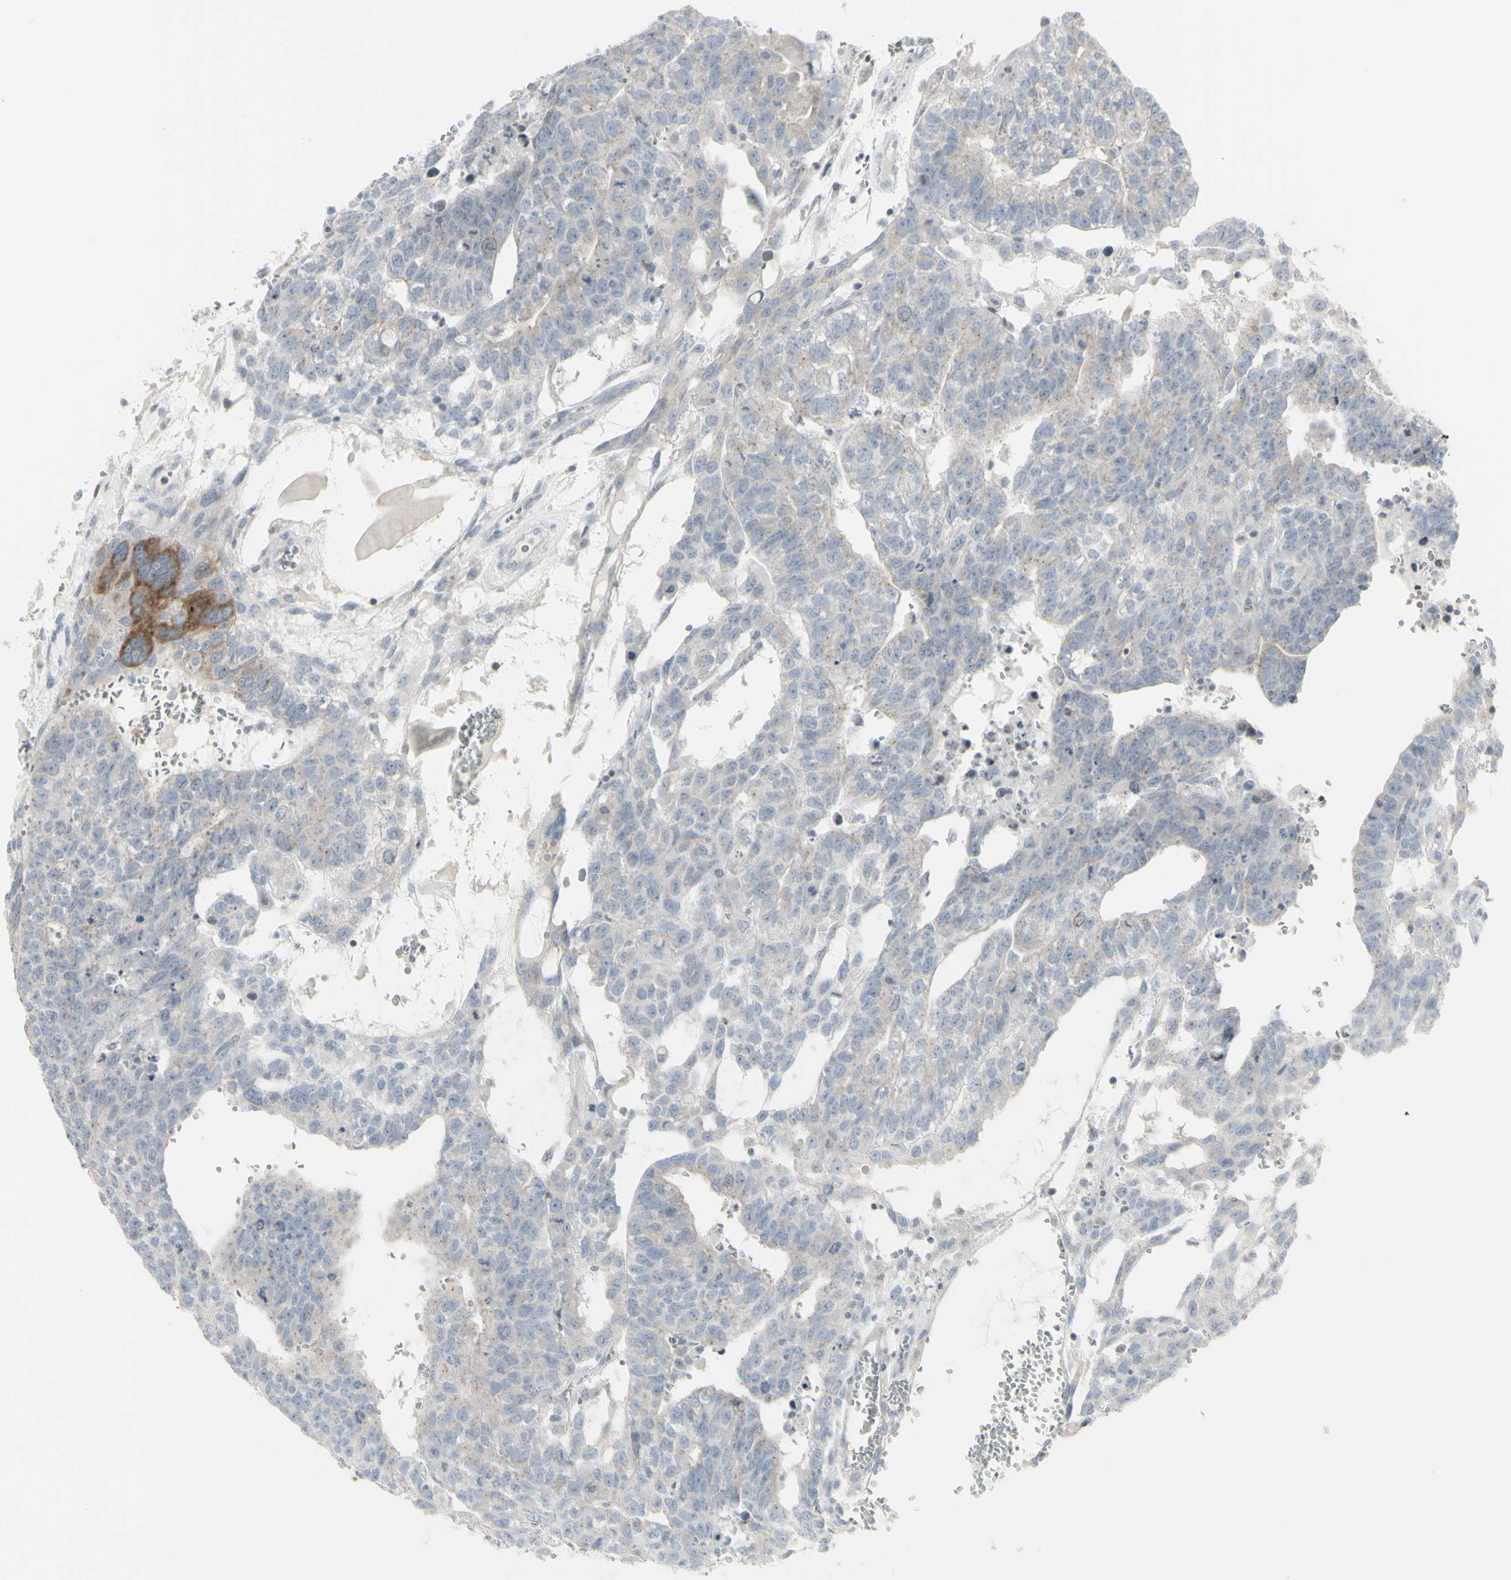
{"staining": {"intensity": "weak", "quantity": "<25%", "location": "cytoplasmic/membranous"}, "tissue": "testis cancer", "cell_type": "Tumor cells", "image_type": "cancer", "snomed": [{"axis": "morphology", "description": "Seminoma, NOS"}, {"axis": "morphology", "description": "Carcinoma, Embryonal, NOS"}, {"axis": "topography", "description": "Testis"}], "caption": "The micrograph displays no staining of tumor cells in testis seminoma.", "gene": "MUC5AC", "patient": {"sex": "male", "age": 52}}